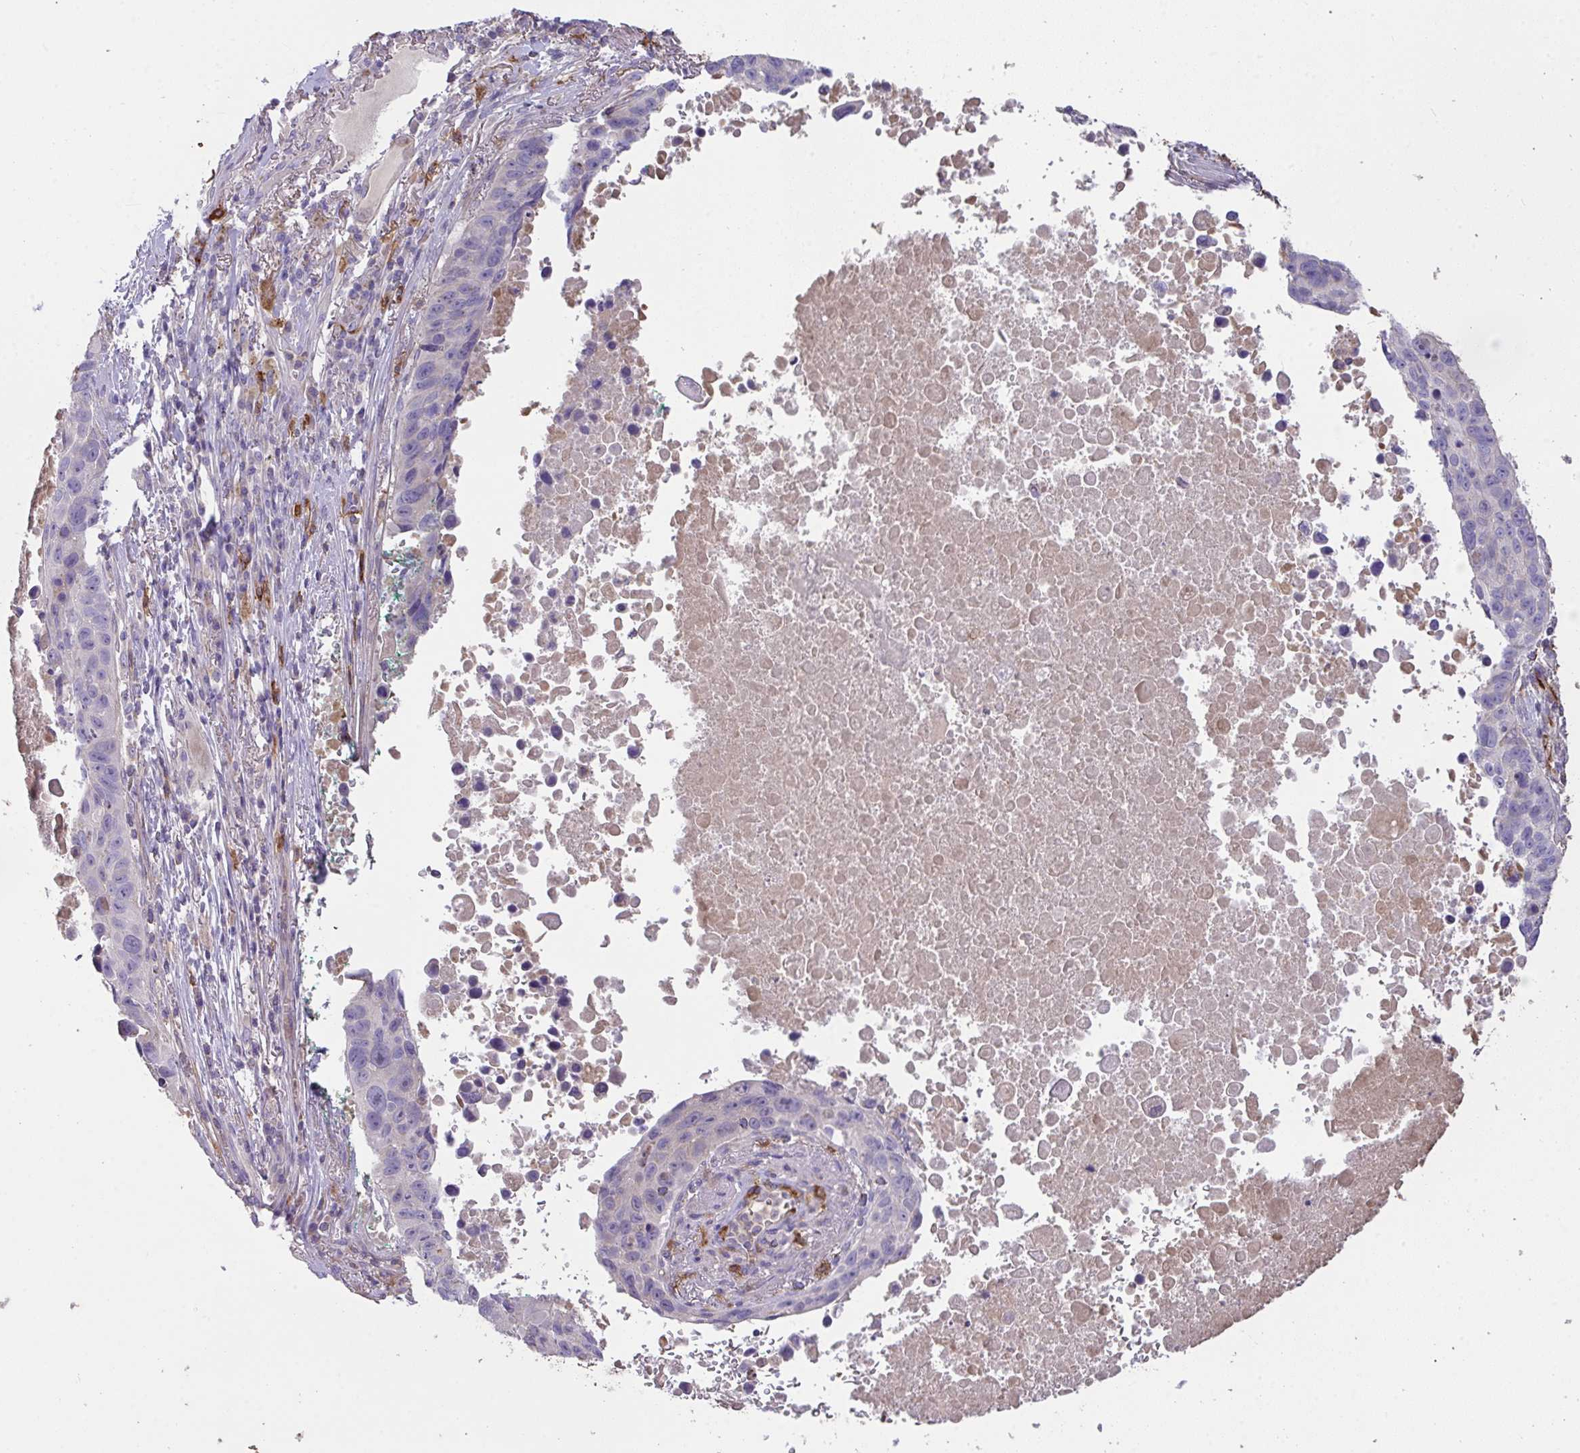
{"staining": {"intensity": "negative", "quantity": "none", "location": "none"}, "tissue": "lung cancer", "cell_type": "Tumor cells", "image_type": "cancer", "snomed": [{"axis": "morphology", "description": "Squamous cell carcinoma, NOS"}, {"axis": "topography", "description": "Lung"}], "caption": "Immunohistochemistry (IHC) histopathology image of neoplastic tissue: lung squamous cell carcinoma stained with DAB reveals no significant protein expression in tumor cells.", "gene": "FCER1A", "patient": {"sex": "male", "age": 66}}